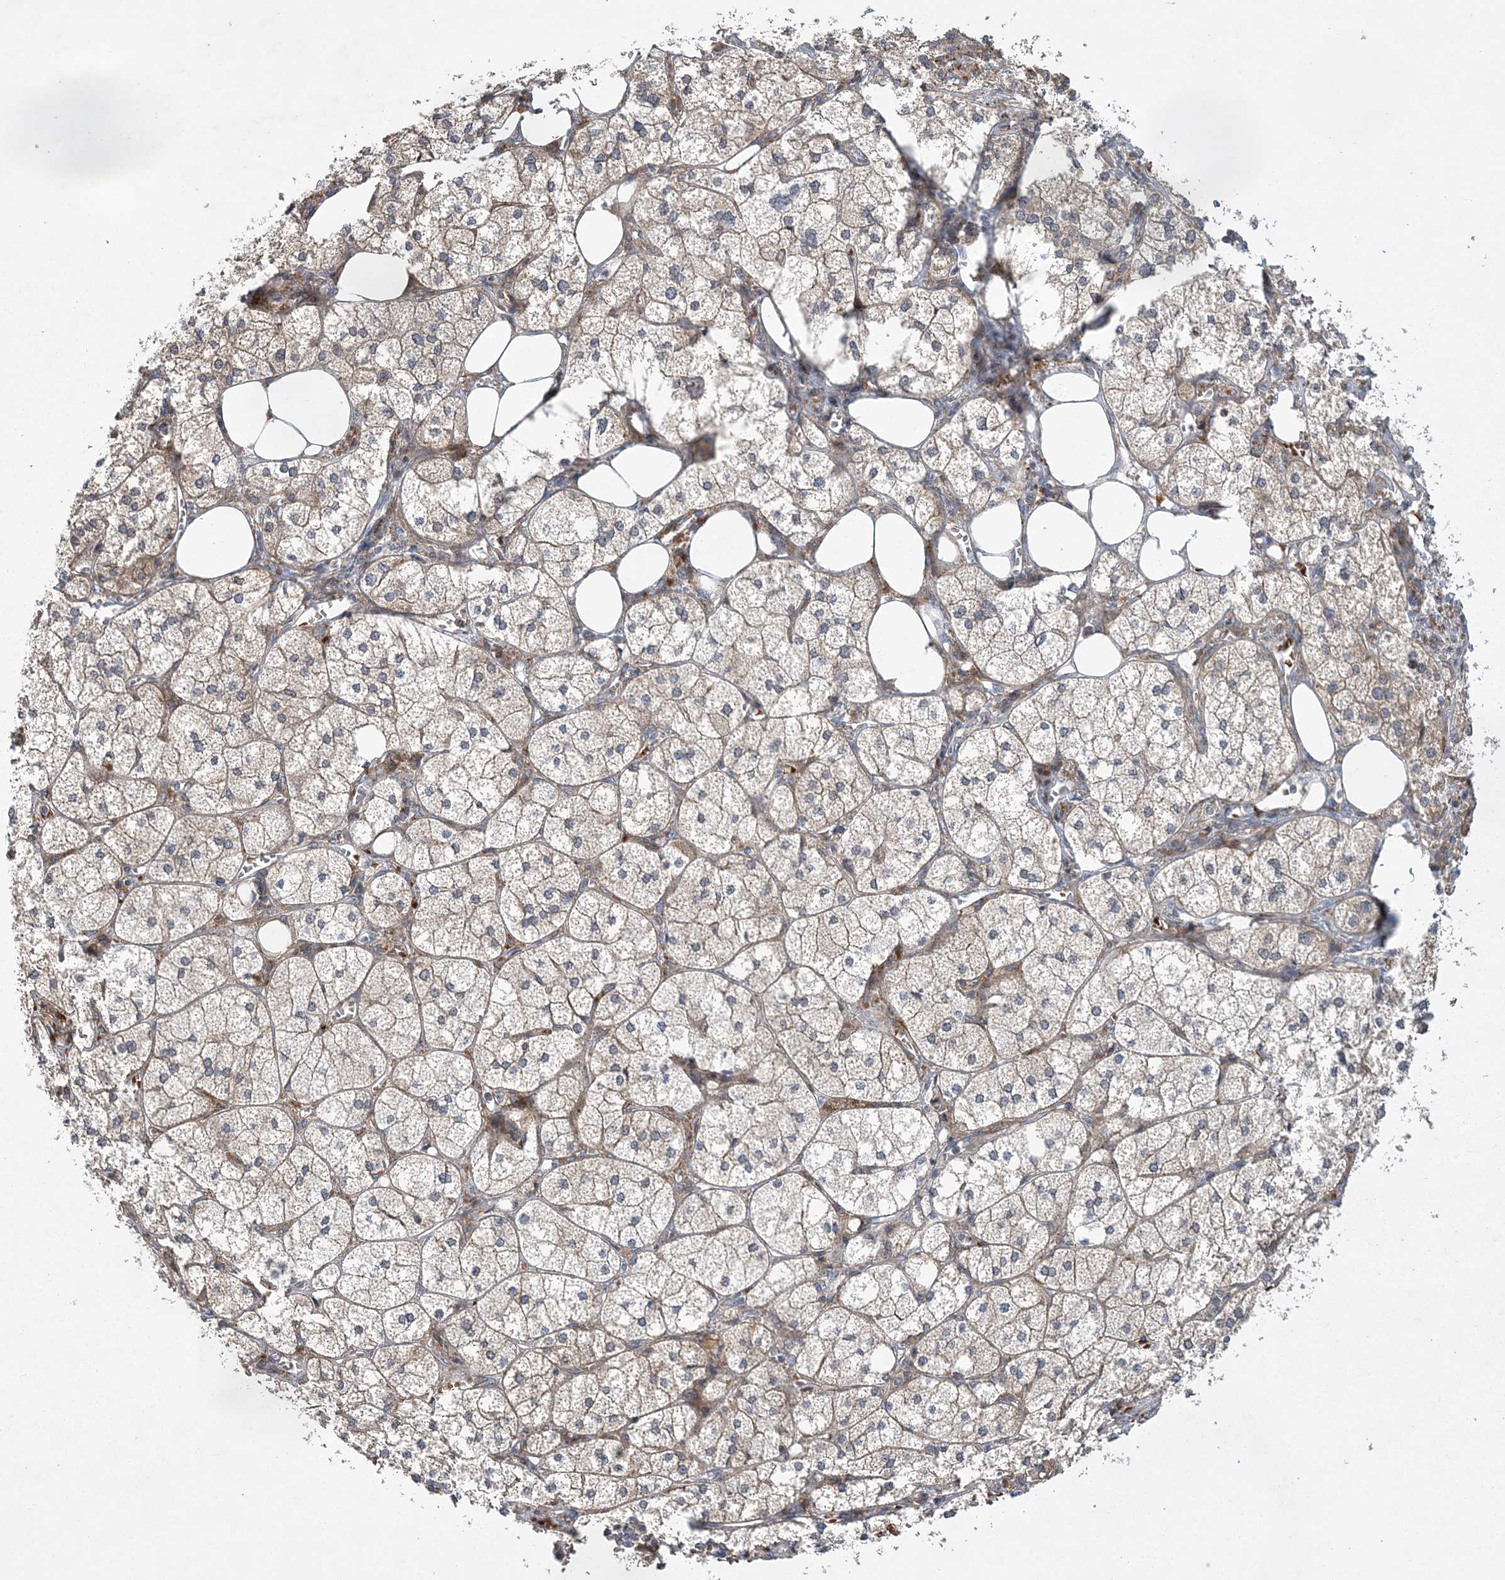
{"staining": {"intensity": "strong", "quantity": "<25%", "location": "cytoplasmic/membranous"}, "tissue": "adrenal gland", "cell_type": "Glandular cells", "image_type": "normal", "snomed": [{"axis": "morphology", "description": "Normal tissue, NOS"}, {"axis": "topography", "description": "Adrenal gland"}], "caption": "A histopathology image of adrenal gland stained for a protein reveals strong cytoplasmic/membranous brown staining in glandular cells.", "gene": "CALN1", "patient": {"sex": "female", "age": 61}}